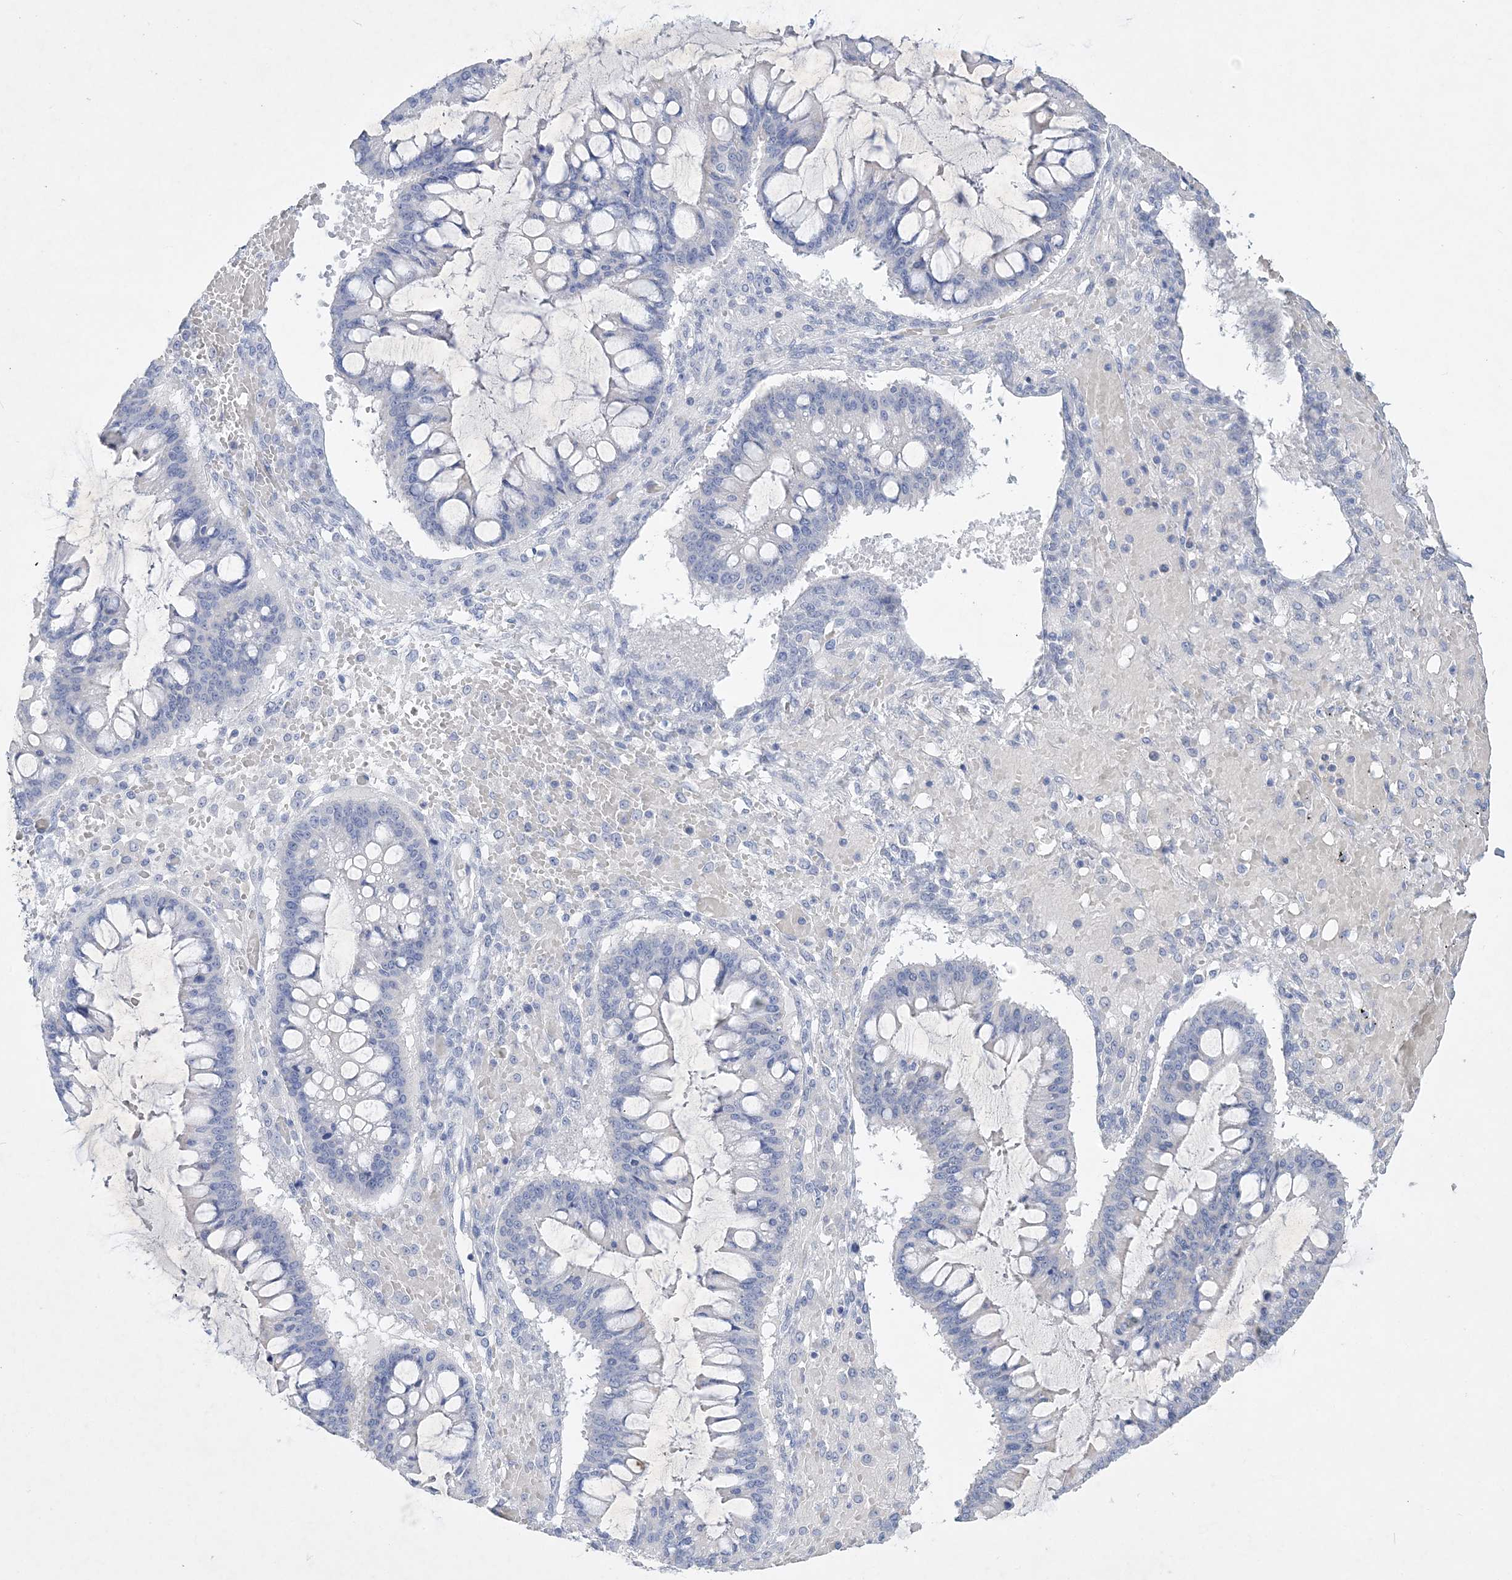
{"staining": {"intensity": "negative", "quantity": "none", "location": "none"}, "tissue": "ovarian cancer", "cell_type": "Tumor cells", "image_type": "cancer", "snomed": [{"axis": "morphology", "description": "Cystadenocarcinoma, mucinous, NOS"}, {"axis": "topography", "description": "Ovary"}], "caption": "DAB (3,3'-diaminobenzidine) immunohistochemical staining of human ovarian cancer (mucinous cystadenocarcinoma) exhibits no significant positivity in tumor cells.", "gene": "COPS8", "patient": {"sex": "female", "age": 73}}